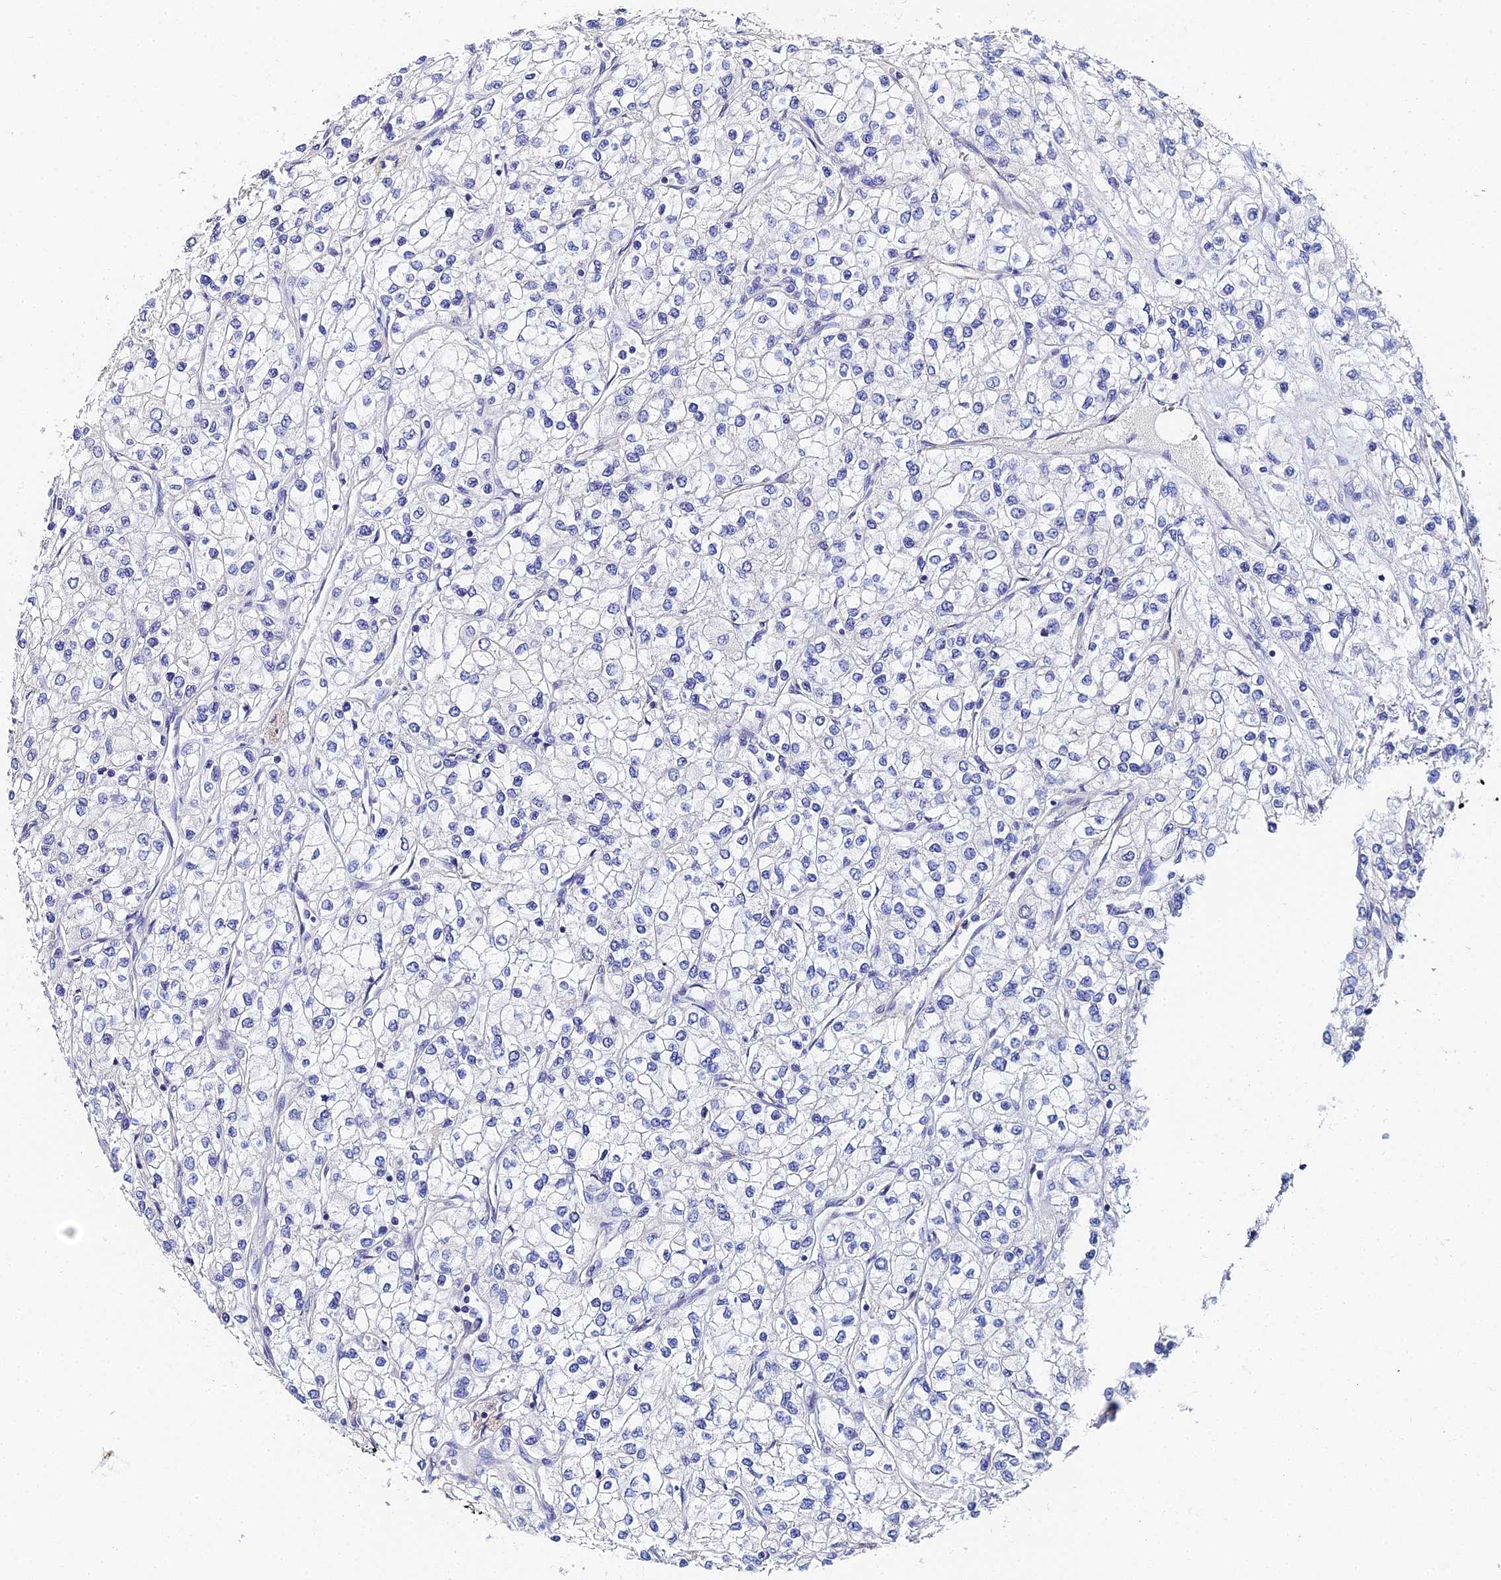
{"staining": {"intensity": "negative", "quantity": "none", "location": "none"}, "tissue": "renal cancer", "cell_type": "Tumor cells", "image_type": "cancer", "snomed": [{"axis": "morphology", "description": "Adenocarcinoma, NOS"}, {"axis": "topography", "description": "Kidney"}], "caption": "An immunohistochemistry (IHC) image of renal cancer is shown. There is no staining in tumor cells of renal cancer.", "gene": "ENSG00000268674", "patient": {"sex": "male", "age": 80}}